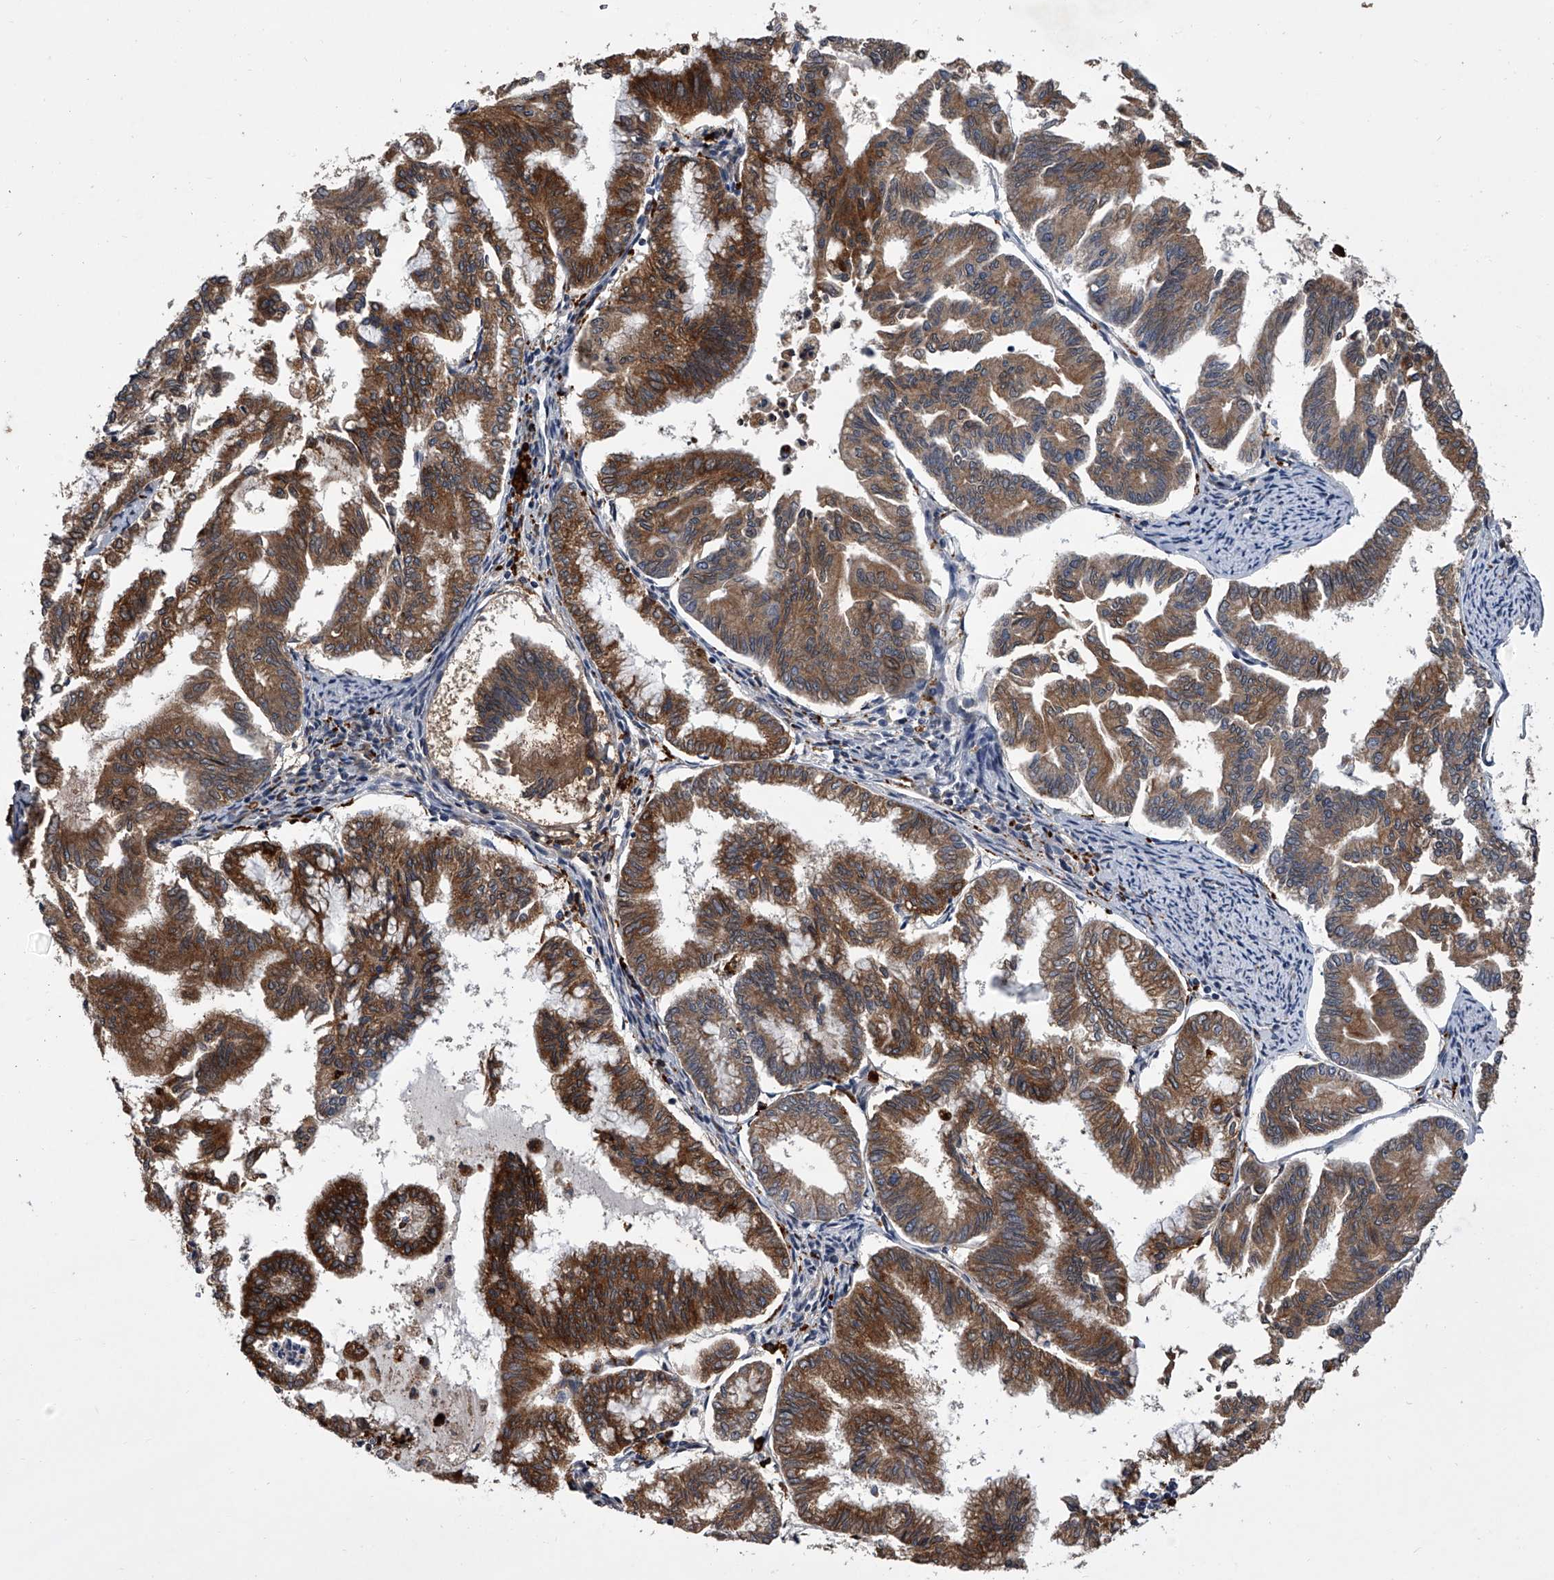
{"staining": {"intensity": "moderate", "quantity": ">75%", "location": "cytoplasmic/membranous"}, "tissue": "endometrial cancer", "cell_type": "Tumor cells", "image_type": "cancer", "snomed": [{"axis": "morphology", "description": "Adenocarcinoma, NOS"}, {"axis": "topography", "description": "Endometrium"}], "caption": "The micrograph exhibits staining of endometrial cancer, revealing moderate cytoplasmic/membranous protein staining (brown color) within tumor cells. The protein is stained brown, and the nuclei are stained in blue (DAB (3,3'-diaminobenzidine) IHC with brightfield microscopy, high magnification).", "gene": "TRIM8", "patient": {"sex": "female", "age": 79}}